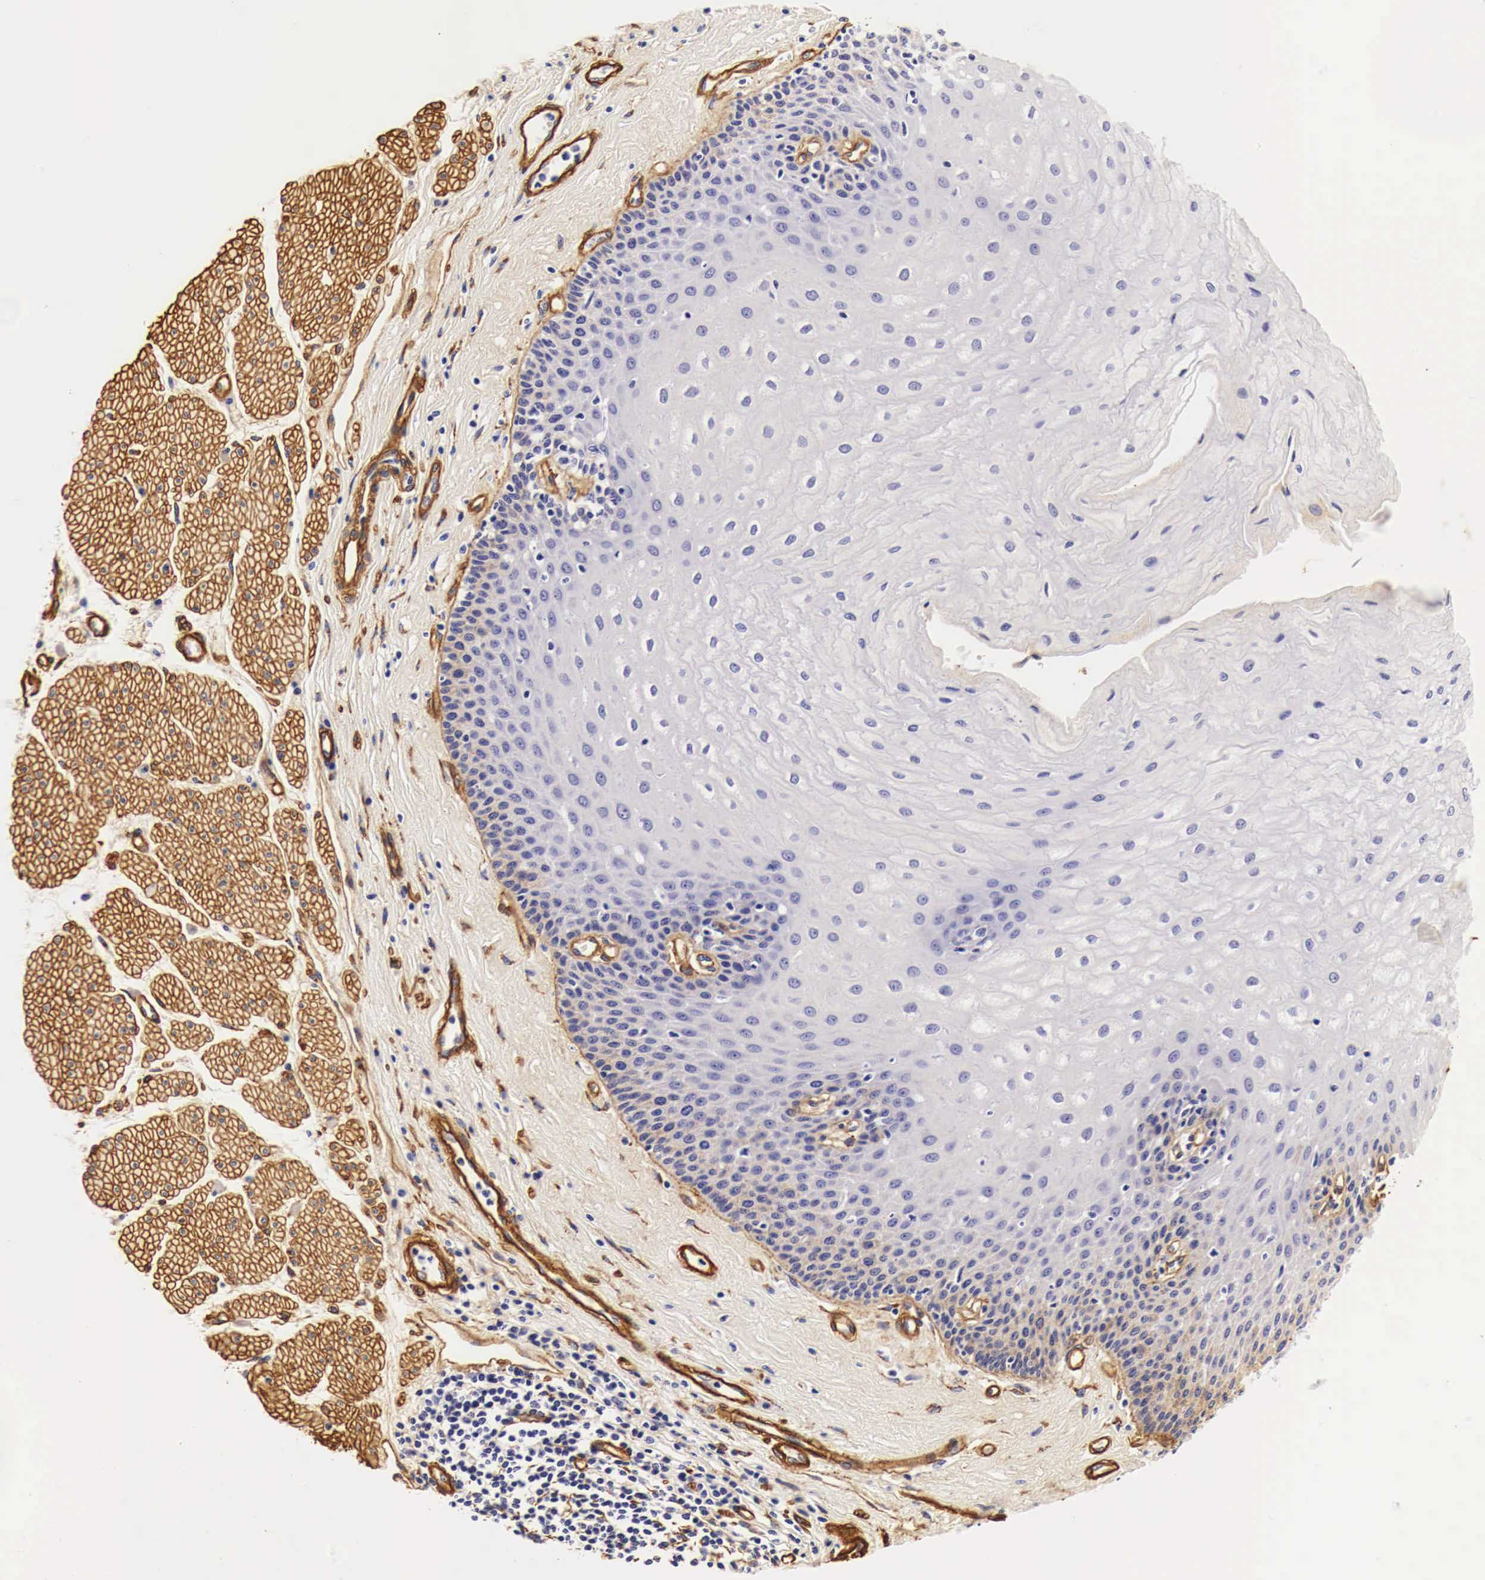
{"staining": {"intensity": "negative", "quantity": "none", "location": "none"}, "tissue": "esophagus", "cell_type": "Squamous epithelial cells", "image_type": "normal", "snomed": [{"axis": "morphology", "description": "Normal tissue, NOS"}, {"axis": "topography", "description": "Esophagus"}], "caption": "High magnification brightfield microscopy of benign esophagus stained with DAB (3,3'-diaminobenzidine) (brown) and counterstained with hematoxylin (blue): squamous epithelial cells show no significant expression. Brightfield microscopy of IHC stained with DAB (brown) and hematoxylin (blue), captured at high magnification.", "gene": "LAMB2", "patient": {"sex": "male", "age": 65}}